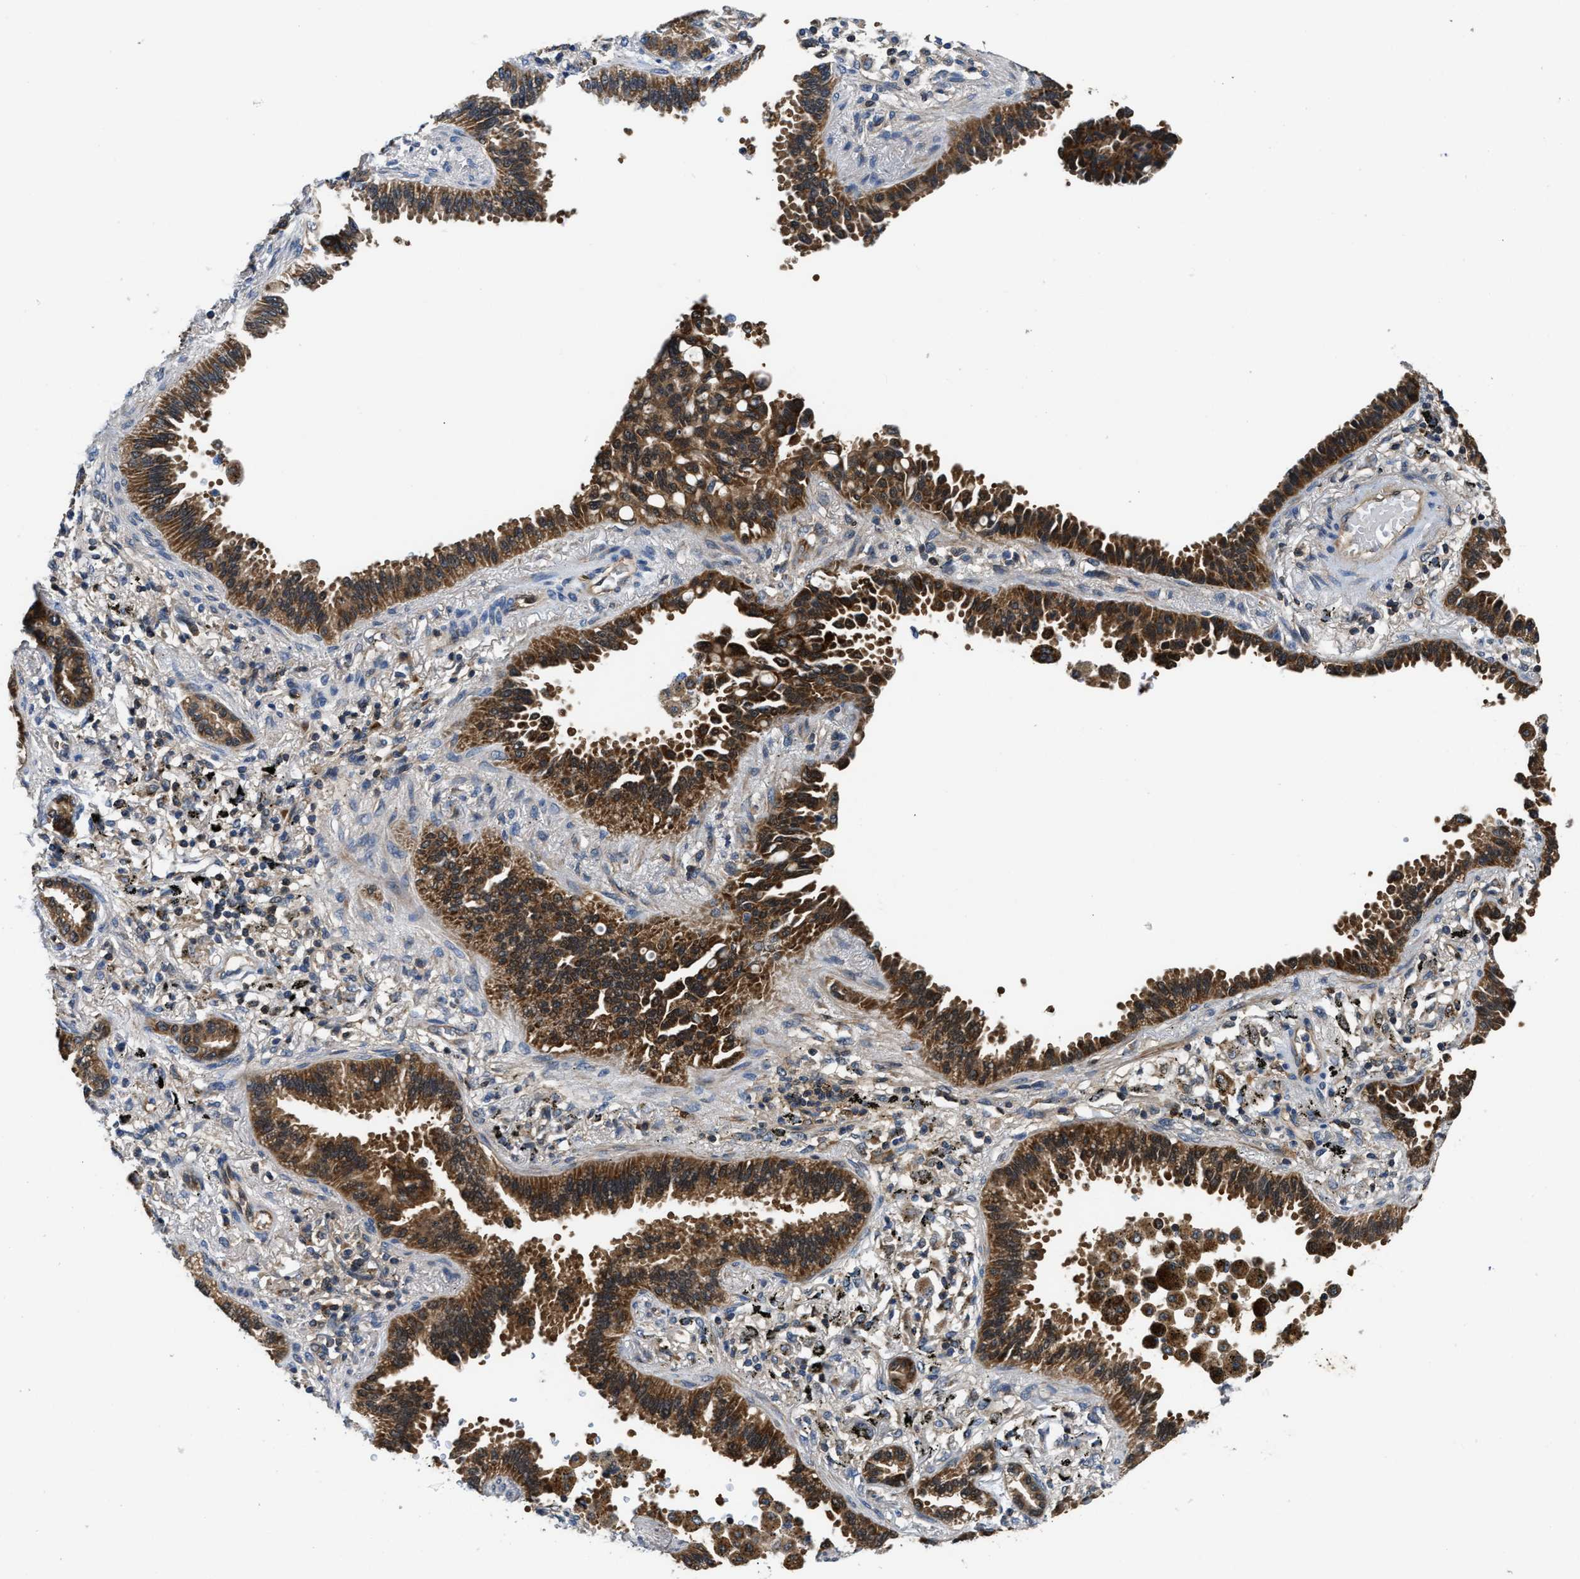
{"staining": {"intensity": "moderate", "quantity": ">75%", "location": "cytoplasmic/membranous"}, "tissue": "lung cancer", "cell_type": "Tumor cells", "image_type": "cancer", "snomed": [{"axis": "morphology", "description": "Normal tissue, NOS"}, {"axis": "morphology", "description": "Adenocarcinoma, NOS"}, {"axis": "topography", "description": "Lung"}], "caption": "Lung cancer stained with IHC reveals moderate cytoplasmic/membranous staining in about >75% of tumor cells.", "gene": "PPA1", "patient": {"sex": "male", "age": 59}}